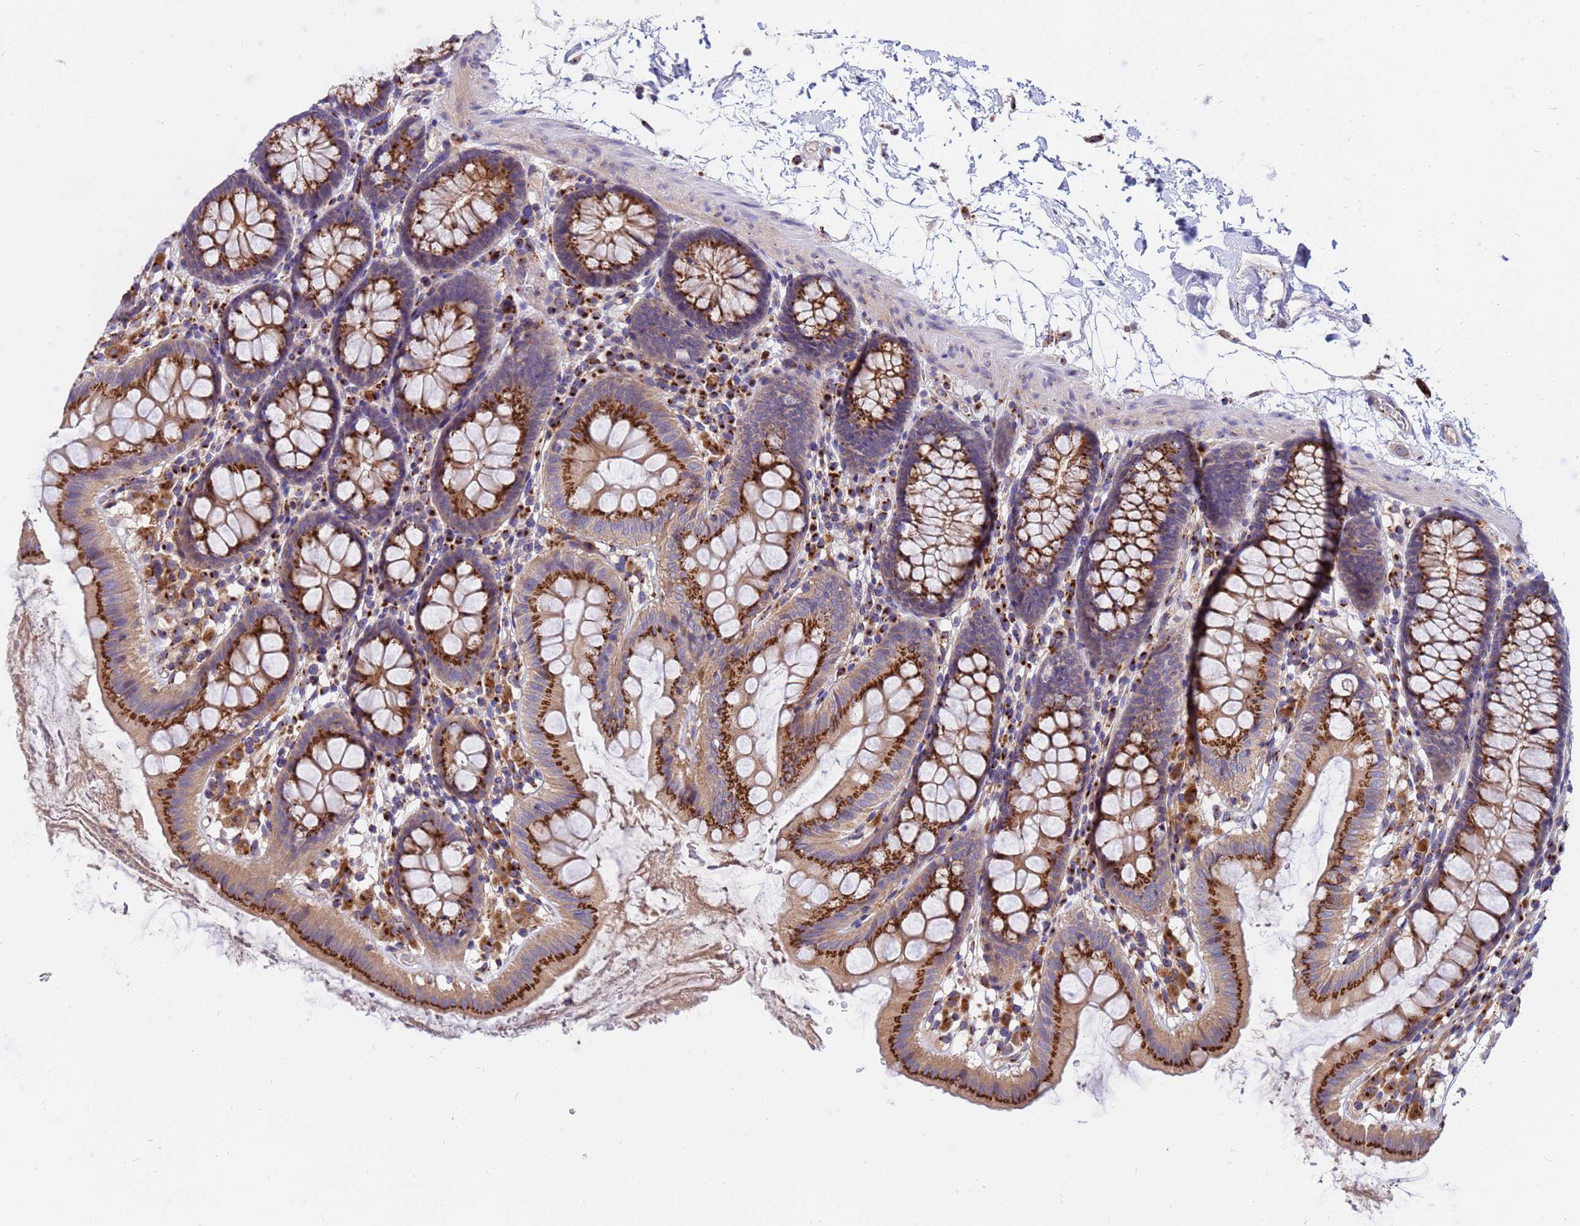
{"staining": {"intensity": "weak", "quantity": ">75%", "location": "cytoplasmic/membranous"}, "tissue": "colon", "cell_type": "Endothelial cells", "image_type": "normal", "snomed": [{"axis": "morphology", "description": "Normal tissue, NOS"}, {"axis": "topography", "description": "Colon"}], "caption": "Colon stained with a brown dye displays weak cytoplasmic/membranous positive positivity in approximately >75% of endothelial cells.", "gene": "HPS3", "patient": {"sex": "male", "age": 75}}